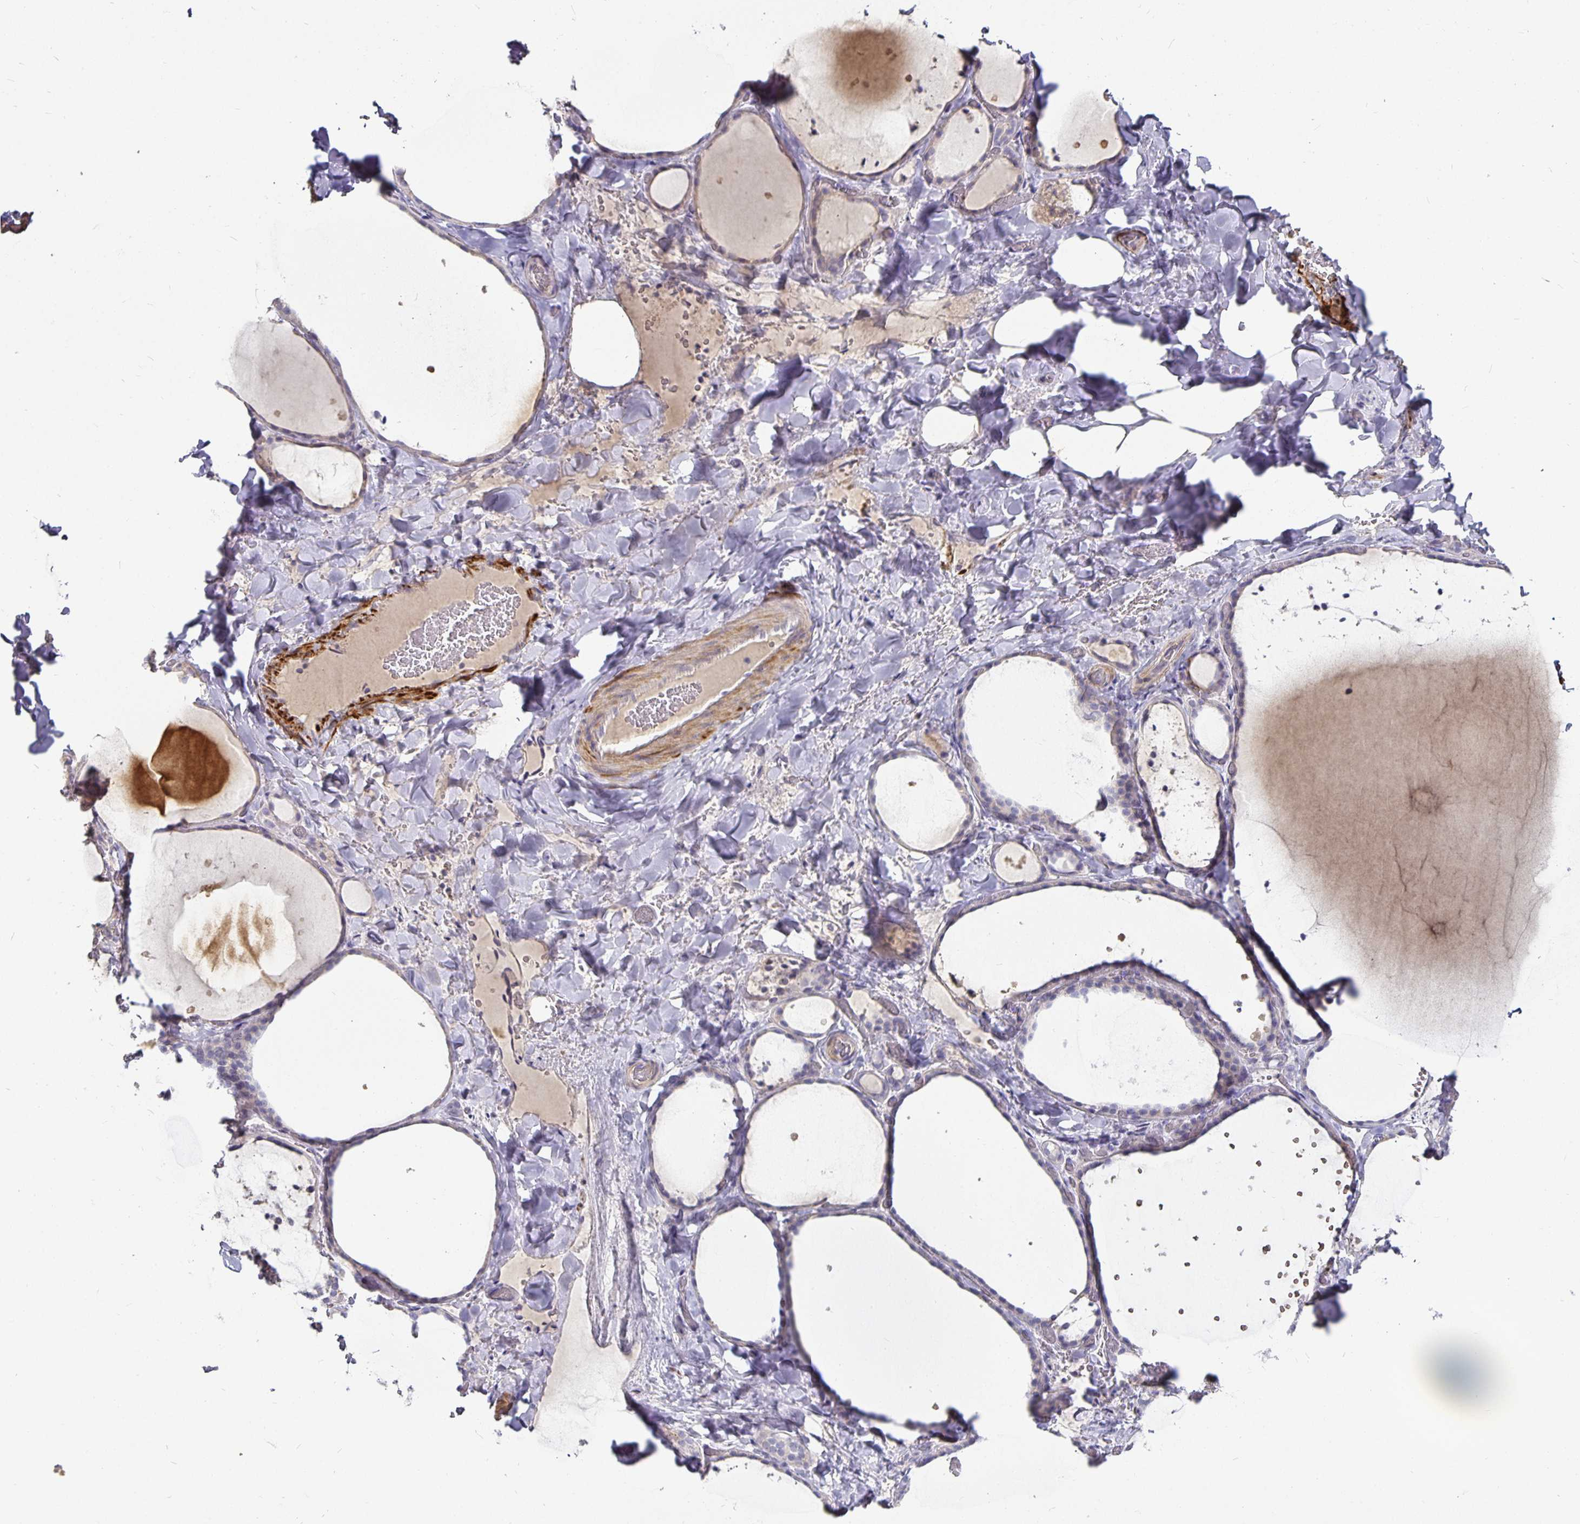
{"staining": {"intensity": "weak", "quantity": "<25%", "location": "cytoplasmic/membranous"}, "tissue": "thyroid gland", "cell_type": "Glandular cells", "image_type": "normal", "snomed": [{"axis": "morphology", "description": "Normal tissue, NOS"}, {"axis": "topography", "description": "Thyroid gland"}], "caption": "The photomicrograph reveals no significant expression in glandular cells of thyroid gland. The staining was performed using DAB (3,3'-diaminobenzidine) to visualize the protein expression in brown, while the nuclei were stained in blue with hematoxylin (Magnification: 20x).", "gene": "CA12", "patient": {"sex": "female", "age": 36}}